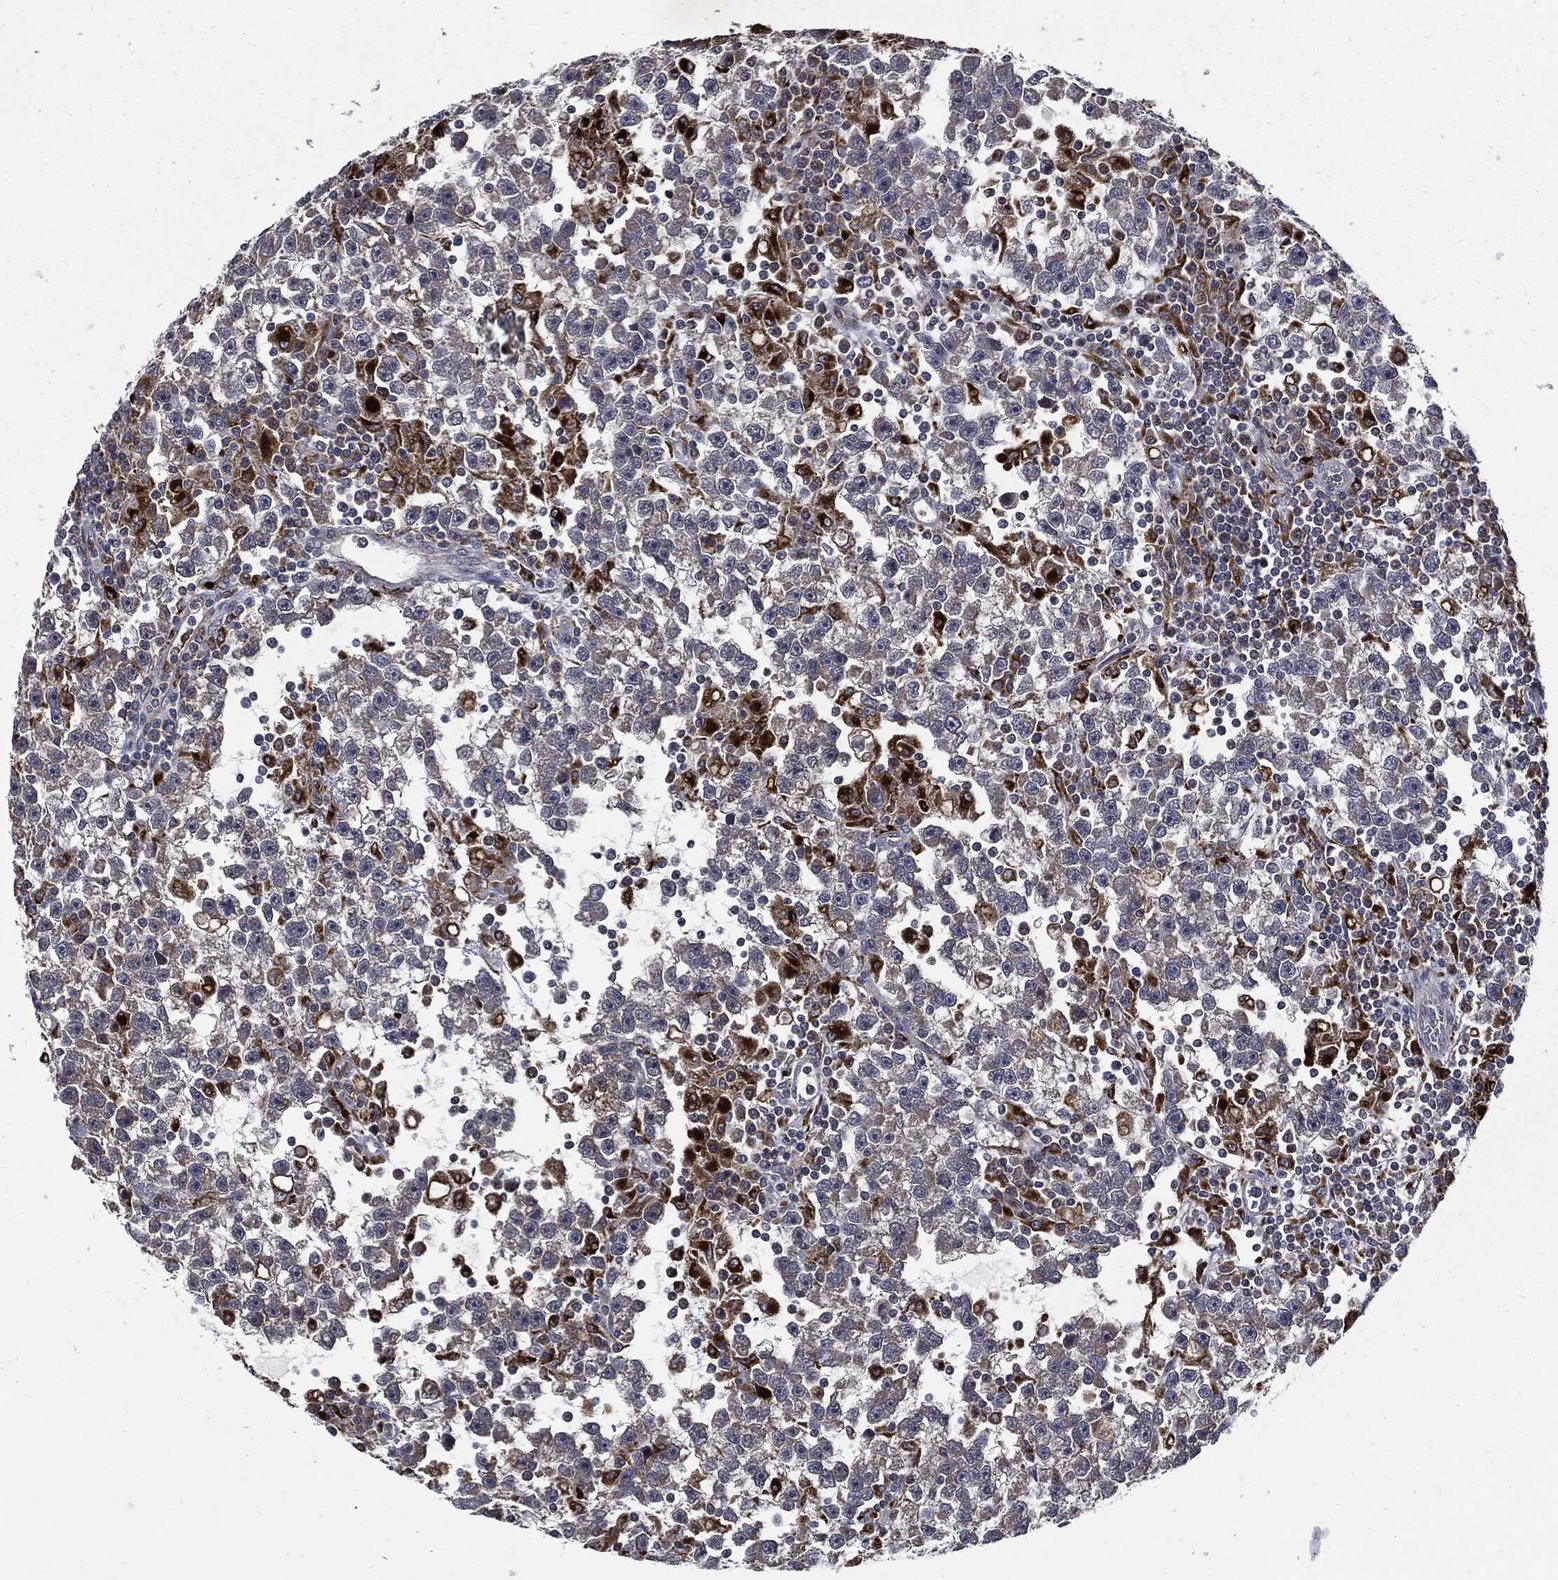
{"staining": {"intensity": "negative", "quantity": "none", "location": "none"}, "tissue": "testis cancer", "cell_type": "Tumor cells", "image_type": "cancer", "snomed": [{"axis": "morphology", "description": "Seminoma, NOS"}, {"axis": "topography", "description": "Testis"}], "caption": "The photomicrograph reveals no staining of tumor cells in testis cancer (seminoma).", "gene": "SLC31A2", "patient": {"sex": "male", "age": 47}}